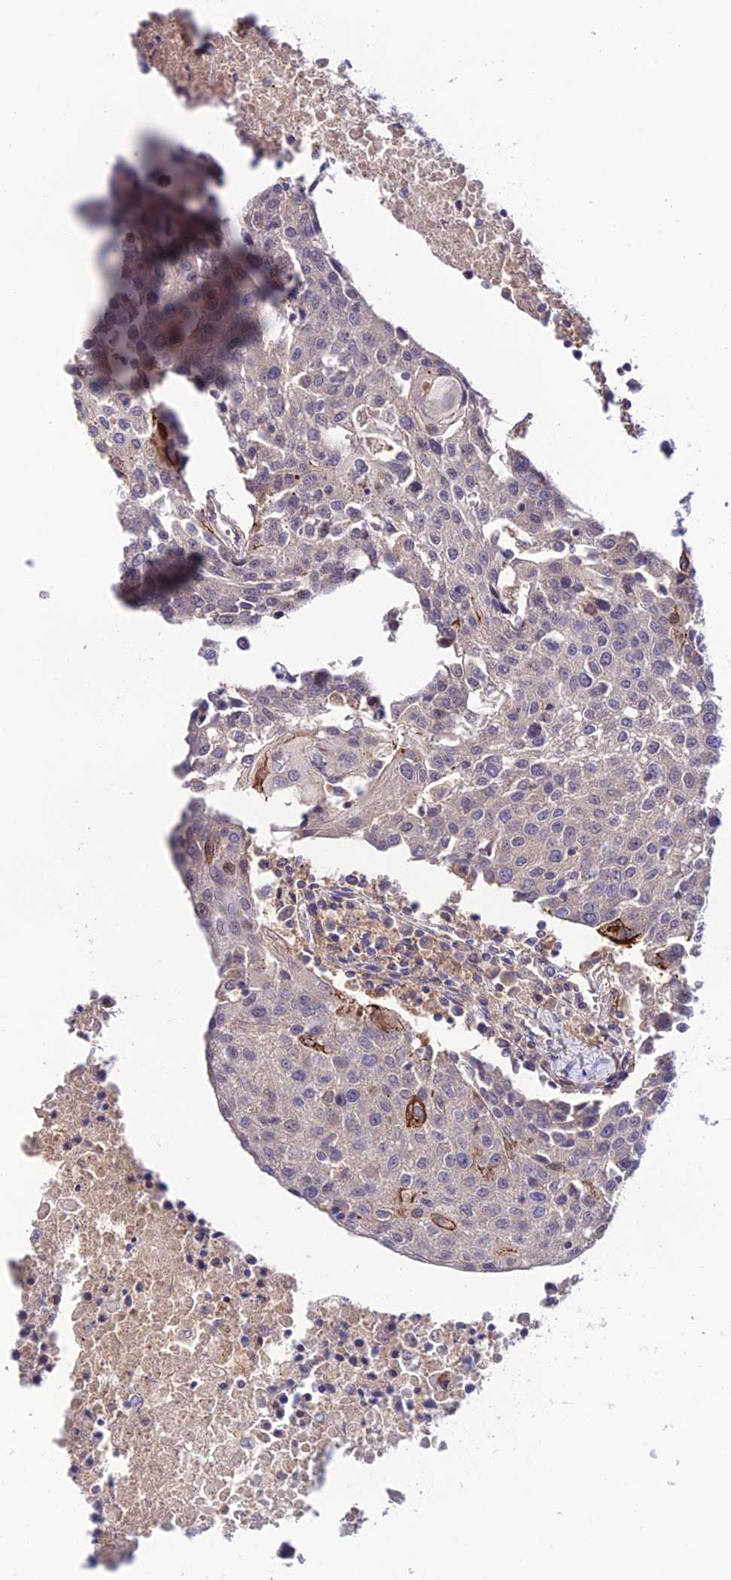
{"staining": {"intensity": "strong", "quantity": "<25%", "location": "cytoplasmic/membranous"}, "tissue": "urothelial cancer", "cell_type": "Tumor cells", "image_type": "cancer", "snomed": [{"axis": "morphology", "description": "Urothelial carcinoma, High grade"}, {"axis": "topography", "description": "Urinary bladder"}], "caption": "Immunohistochemical staining of high-grade urothelial carcinoma exhibits strong cytoplasmic/membranous protein staining in about <25% of tumor cells.", "gene": "BRME1", "patient": {"sex": "female", "age": 85}}